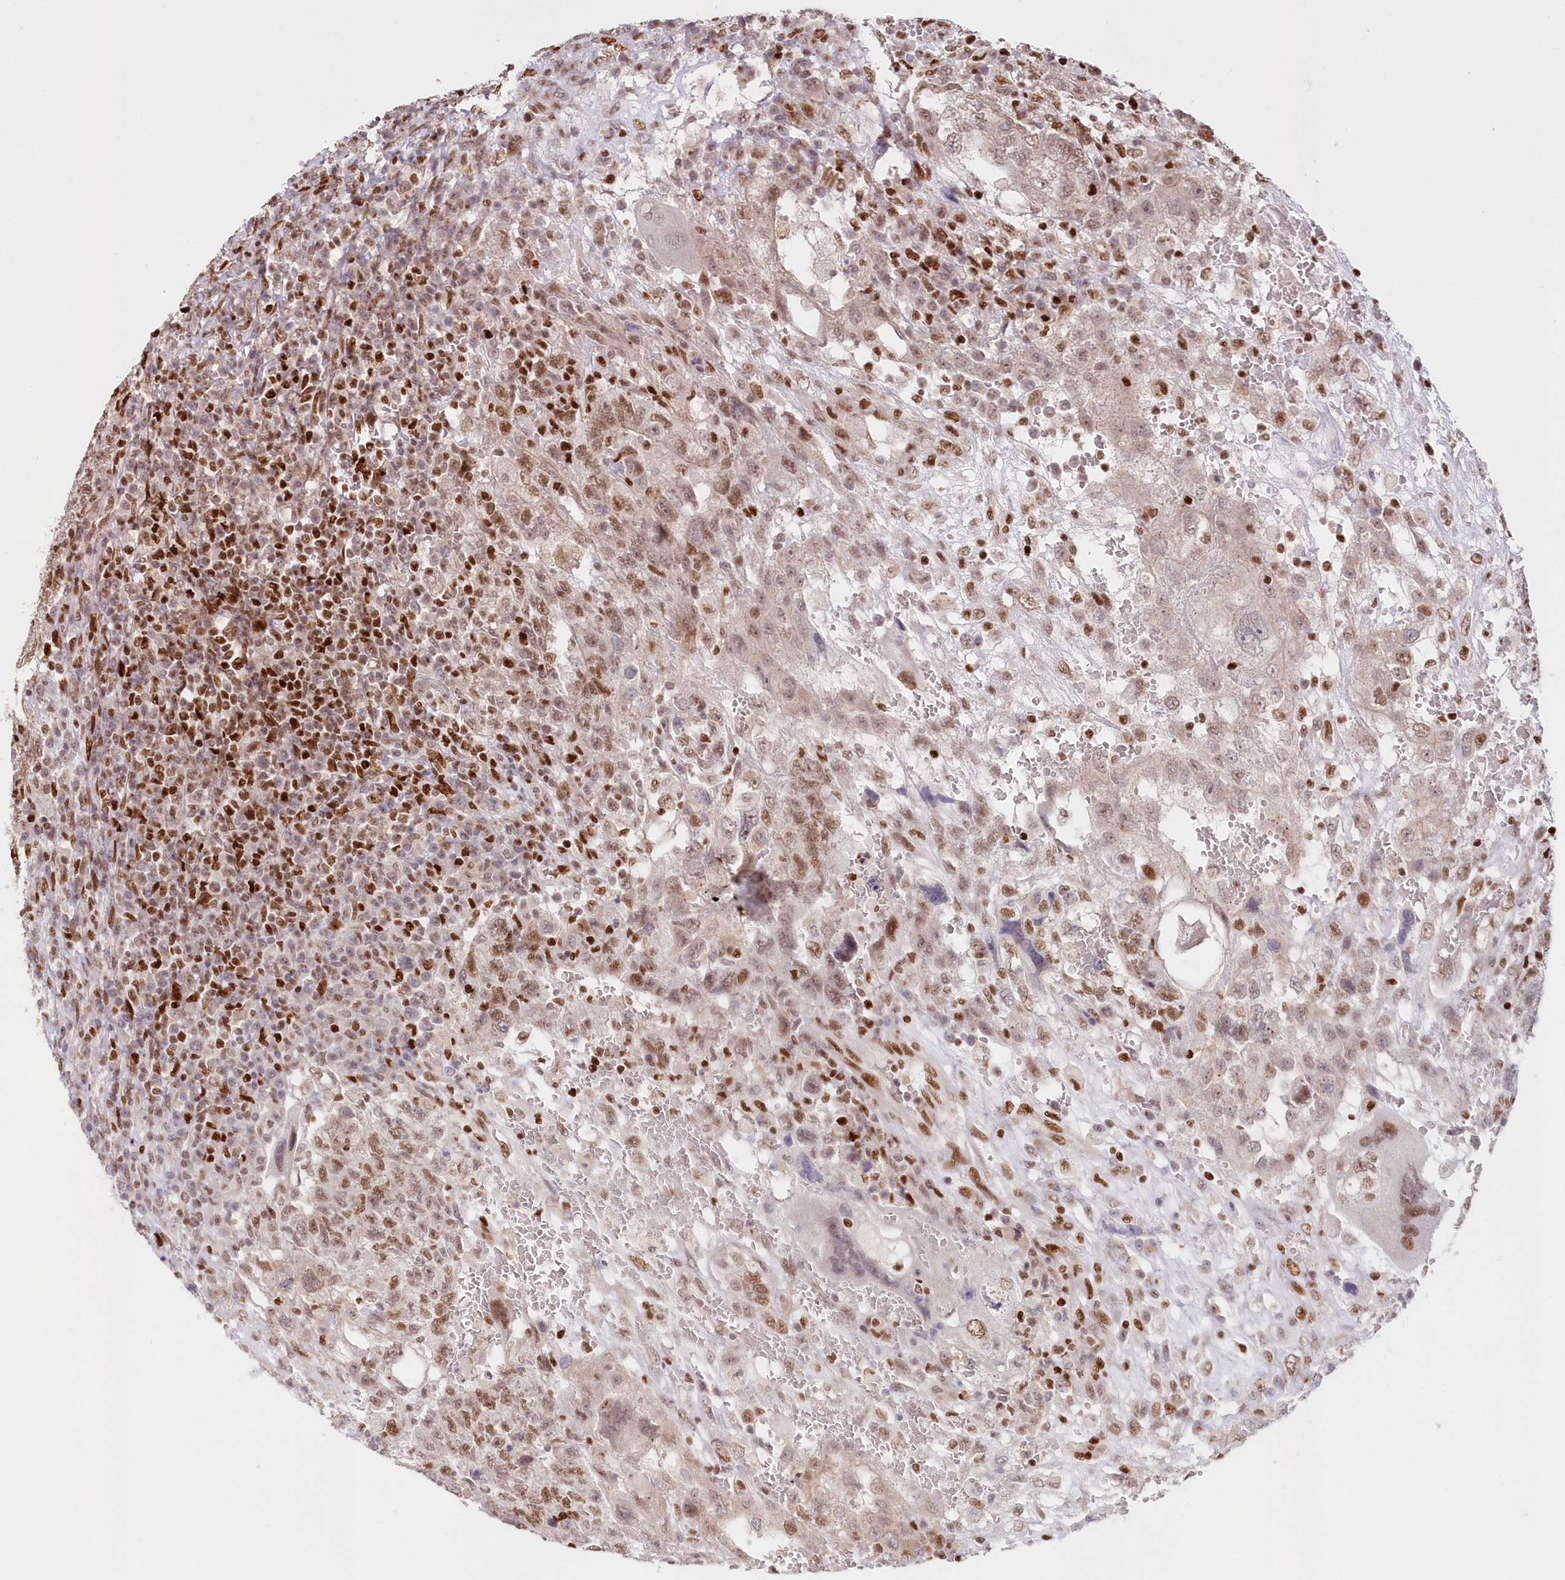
{"staining": {"intensity": "moderate", "quantity": ">75%", "location": "nuclear"}, "tissue": "testis cancer", "cell_type": "Tumor cells", "image_type": "cancer", "snomed": [{"axis": "morphology", "description": "Carcinoma, Embryonal, NOS"}, {"axis": "topography", "description": "Testis"}], "caption": "A high-resolution image shows immunohistochemistry staining of testis embryonal carcinoma, which demonstrates moderate nuclear expression in about >75% of tumor cells.", "gene": "POLR2B", "patient": {"sex": "male", "age": 26}}